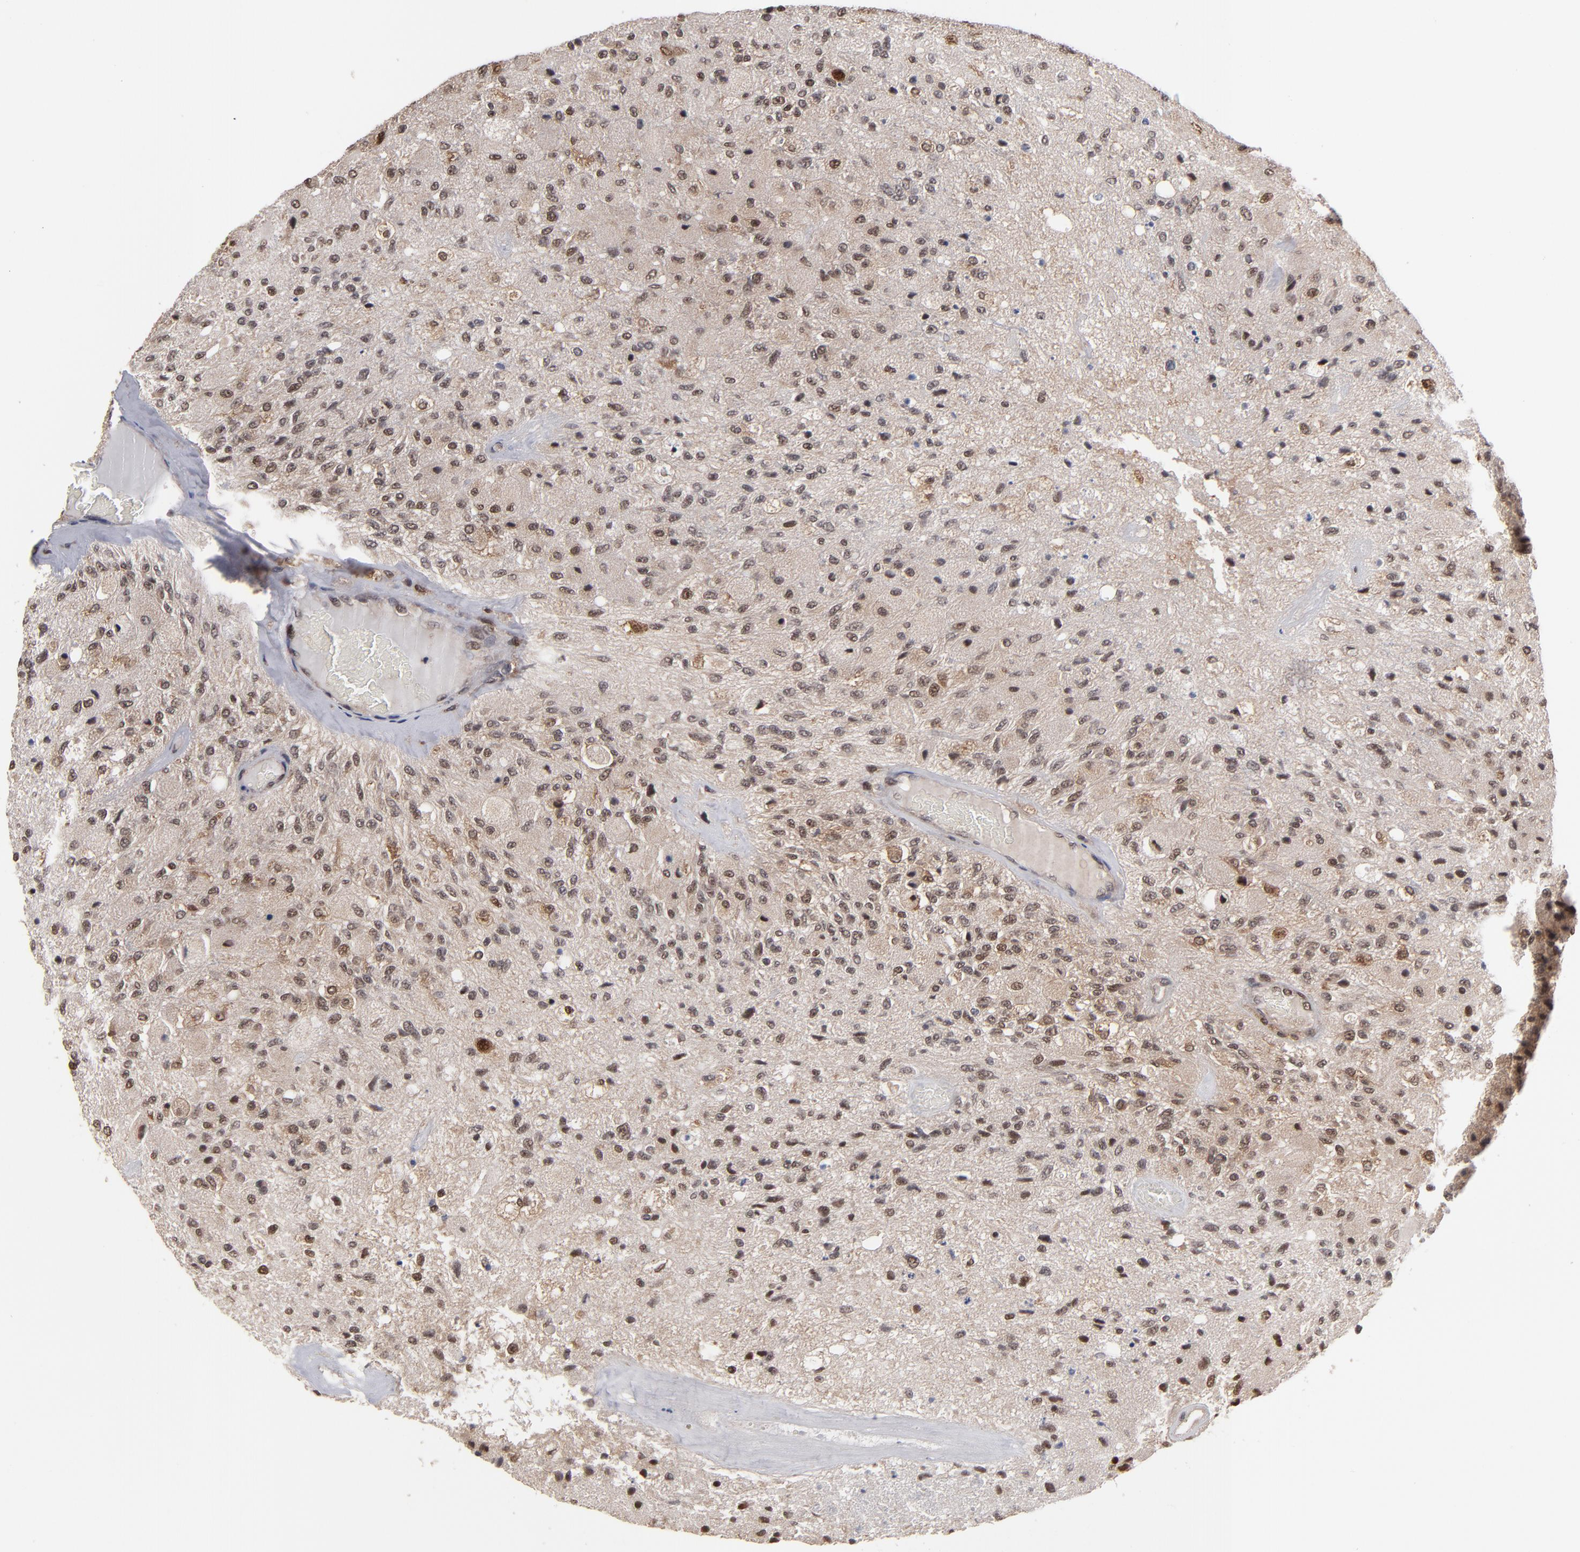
{"staining": {"intensity": "weak", "quantity": "25%-75%", "location": "nuclear"}, "tissue": "glioma", "cell_type": "Tumor cells", "image_type": "cancer", "snomed": [{"axis": "morphology", "description": "Normal tissue, NOS"}, {"axis": "morphology", "description": "Glioma, malignant, High grade"}, {"axis": "topography", "description": "Cerebral cortex"}], "caption": "The photomicrograph shows staining of glioma, revealing weak nuclear protein staining (brown color) within tumor cells.", "gene": "HUWE1", "patient": {"sex": "male", "age": 77}}